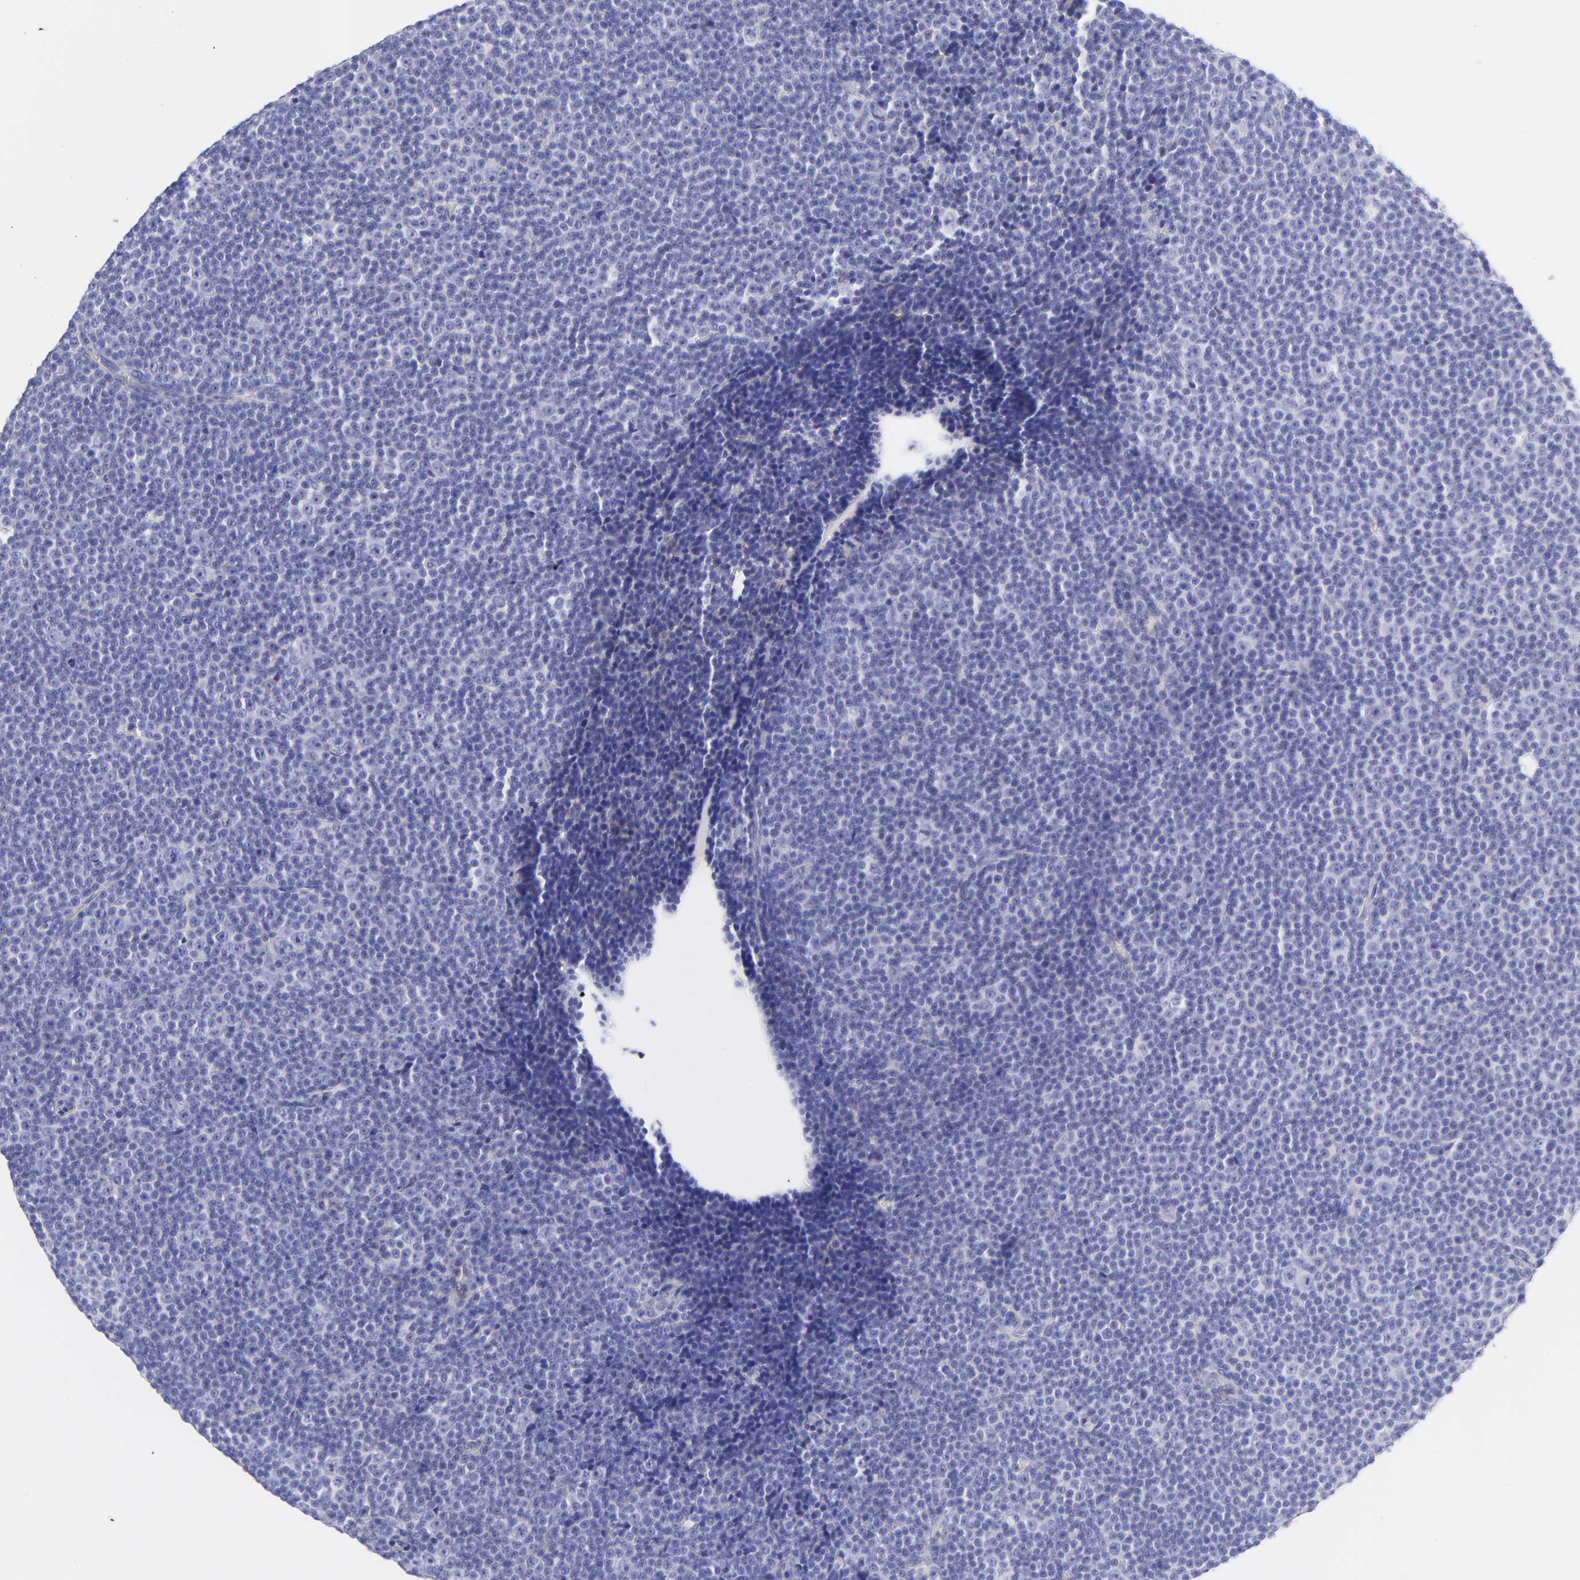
{"staining": {"intensity": "negative", "quantity": "none", "location": "none"}, "tissue": "lymphoma", "cell_type": "Tumor cells", "image_type": "cancer", "snomed": [{"axis": "morphology", "description": "Malignant lymphoma, non-Hodgkin's type, Low grade"}, {"axis": "topography", "description": "Lymph node"}], "caption": "This image is of low-grade malignant lymphoma, non-Hodgkin's type stained with immunohistochemistry (IHC) to label a protein in brown with the nuclei are counter-stained blue. There is no staining in tumor cells. (Brightfield microscopy of DAB IHC at high magnification).", "gene": "FRMPD3", "patient": {"sex": "female", "age": 67}}